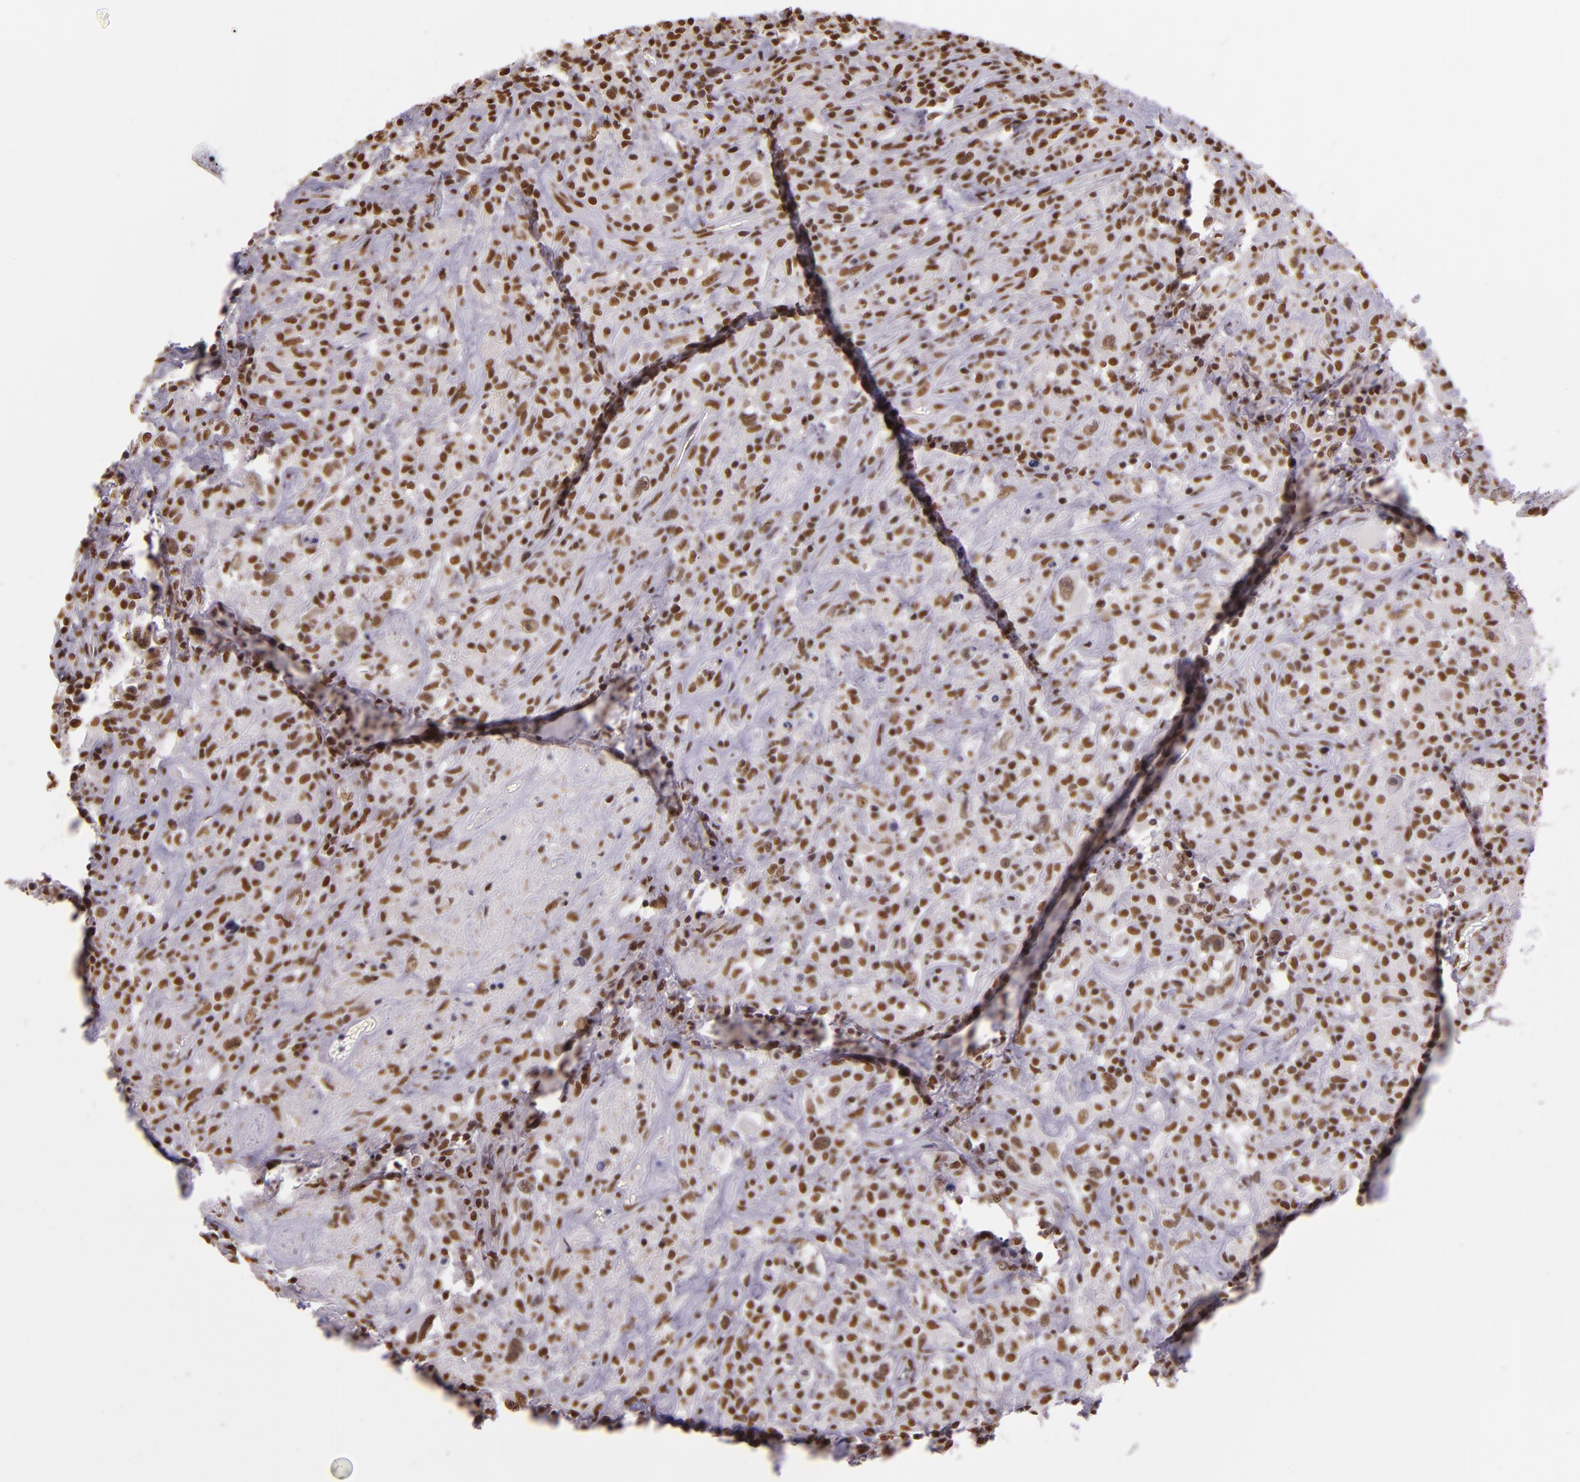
{"staining": {"intensity": "weak", "quantity": ">75%", "location": "nuclear"}, "tissue": "lymphoma", "cell_type": "Tumor cells", "image_type": "cancer", "snomed": [{"axis": "morphology", "description": "Hodgkin's disease, NOS"}, {"axis": "topography", "description": "Lymph node"}], "caption": "Hodgkin's disease was stained to show a protein in brown. There is low levels of weak nuclear positivity in about >75% of tumor cells.", "gene": "USF1", "patient": {"sex": "male", "age": 46}}